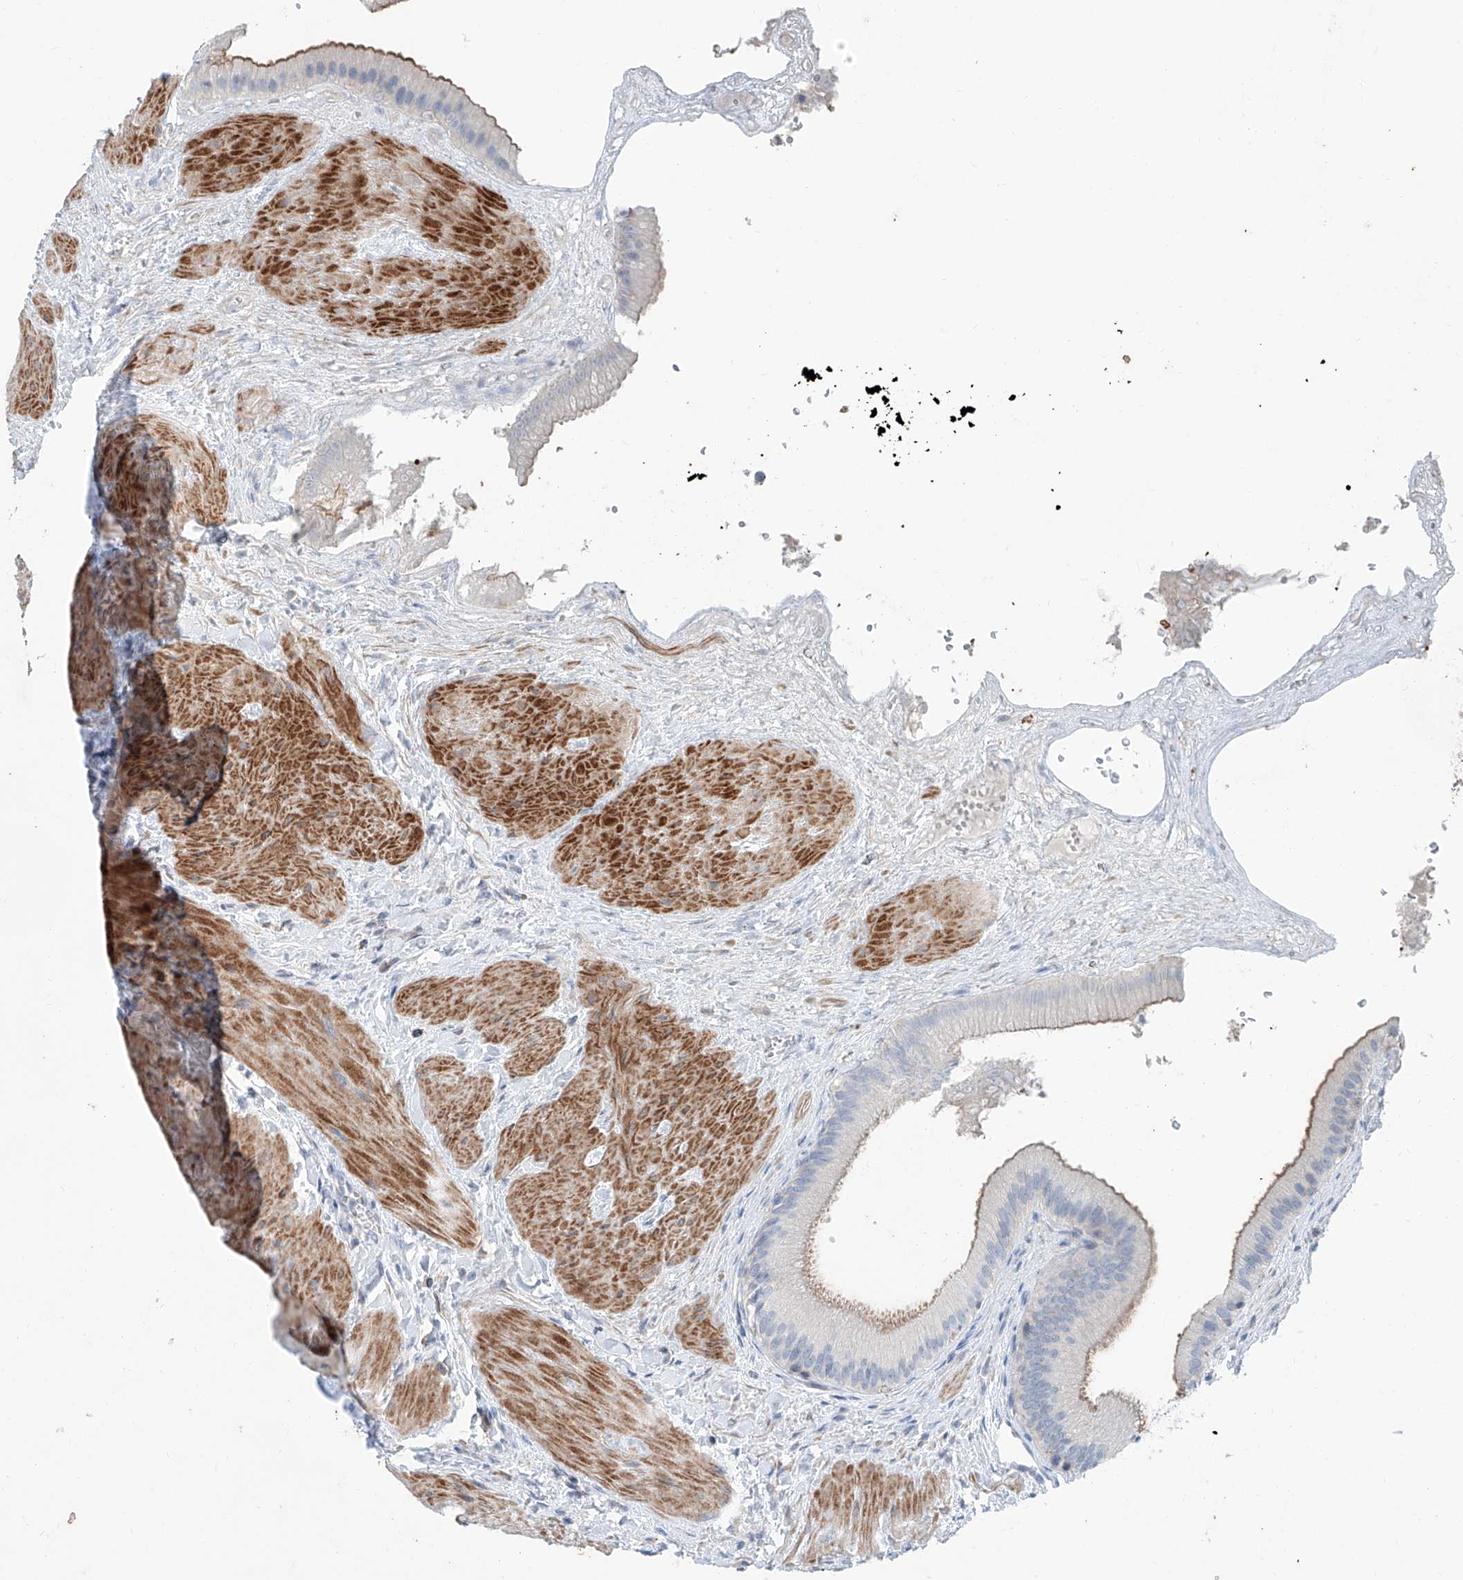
{"staining": {"intensity": "moderate", "quantity": "<25%", "location": "cytoplasmic/membranous"}, "tissue": "gallbladder", "cell_type": "Glandular cells", "image_type": "normal", "snomed": [{"axis": "morphology", "description": "Normal tissue, NOS"}, {"axis": "topography", "description": "Gallbladder"}], "caption": "Protein staining of benign gallbladder displays moderate cytoplasmic/membranous expression in approximately <25% of glandular cells.", "gene": "ANKRD34A", "patient": {"sex": "male", "age": 55}}